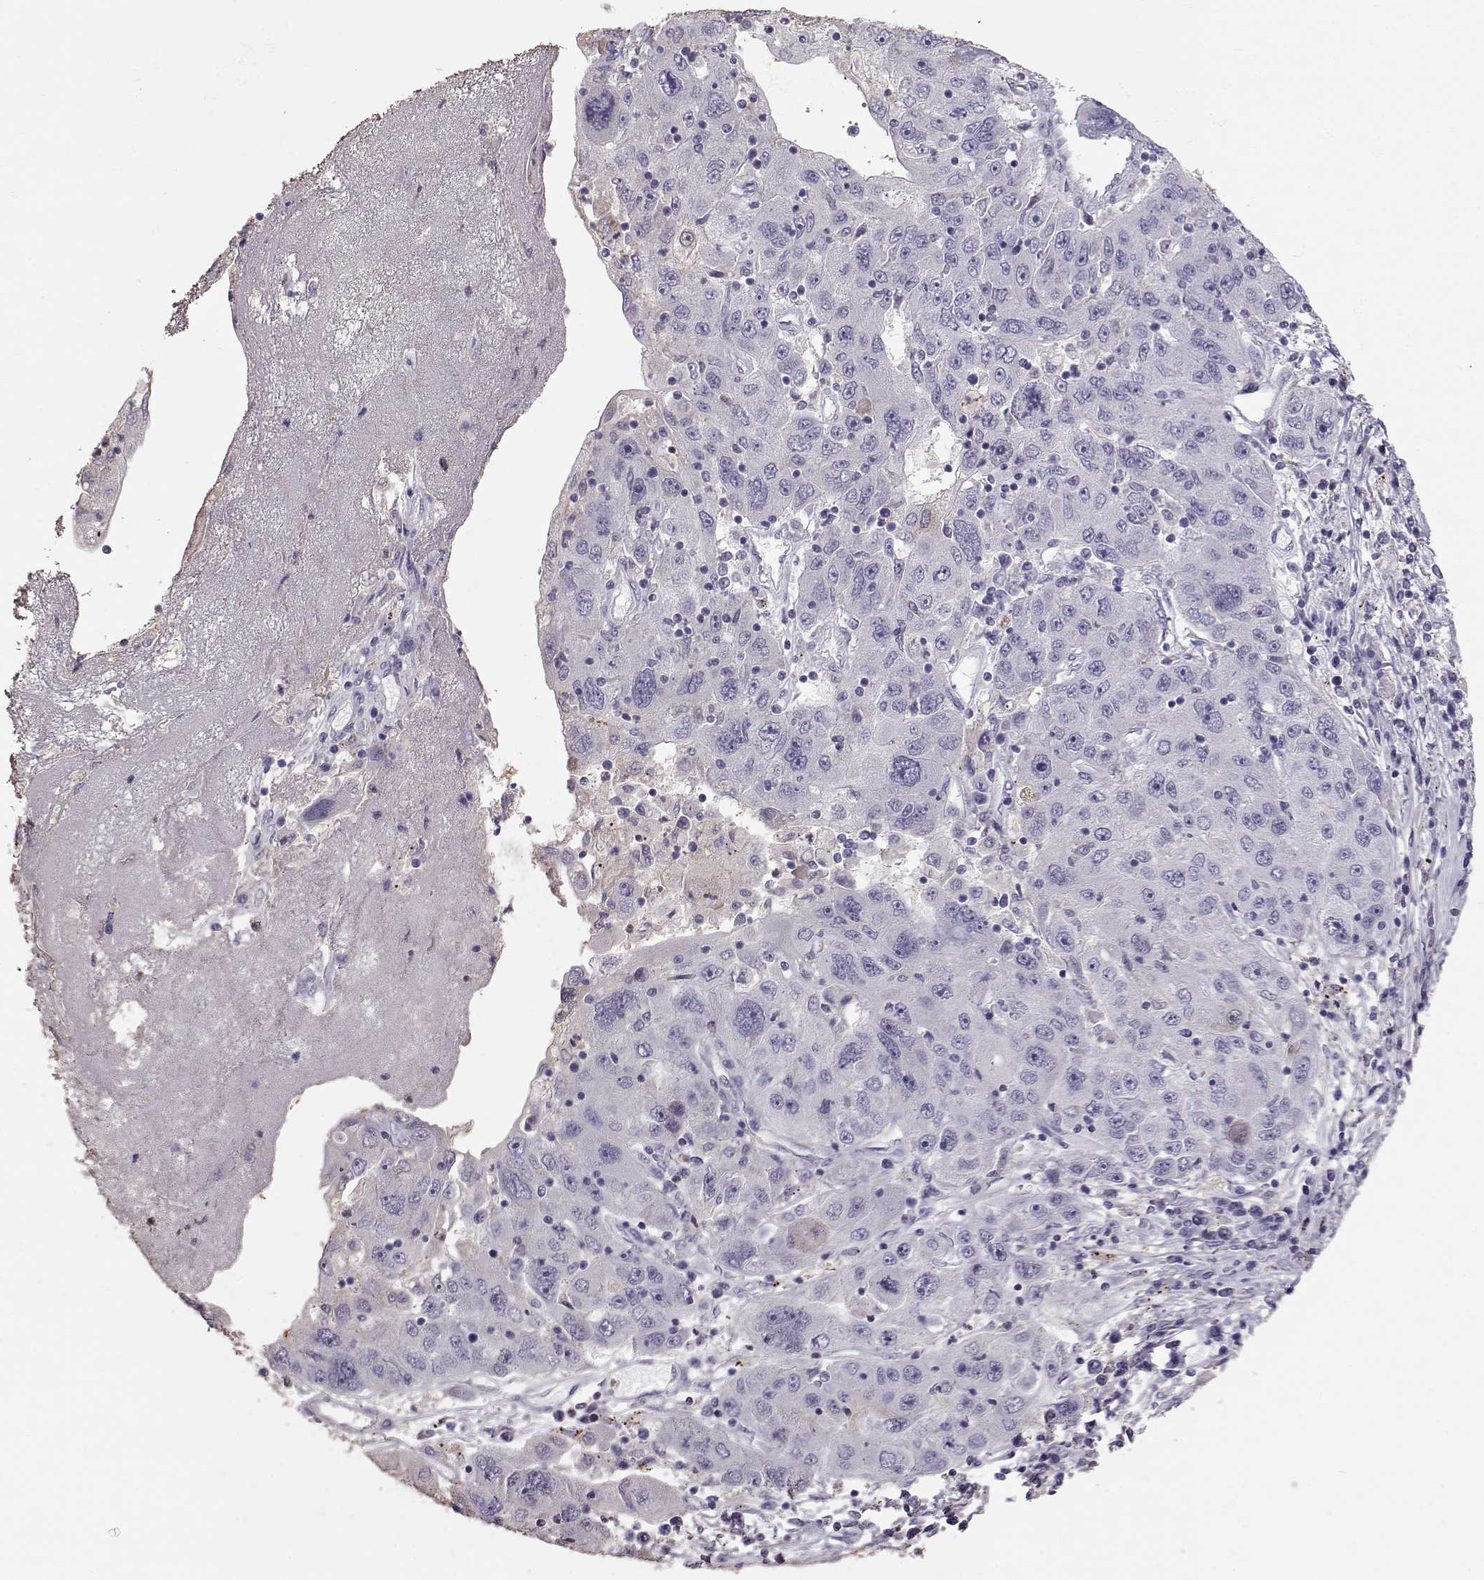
{"staining": {"intensity": "negative", "quantity": "none", "location": "none"}, "tissue": "stomach cancer", "cell_type": "Tumor cells", "image_type": "cancer", "snomed": [{"axis": "morphology", "description": "Adenocarcinoma, NOS"}, {"axis": "topography", "description": "Stomach"}], "caption": "Photomicrograph shows no protein expression in tumor cells of stomach cancer (adenocarcinoma) tissue.", "gene": "POU1F1", "patient": {"sex": "male", "age": 56}}